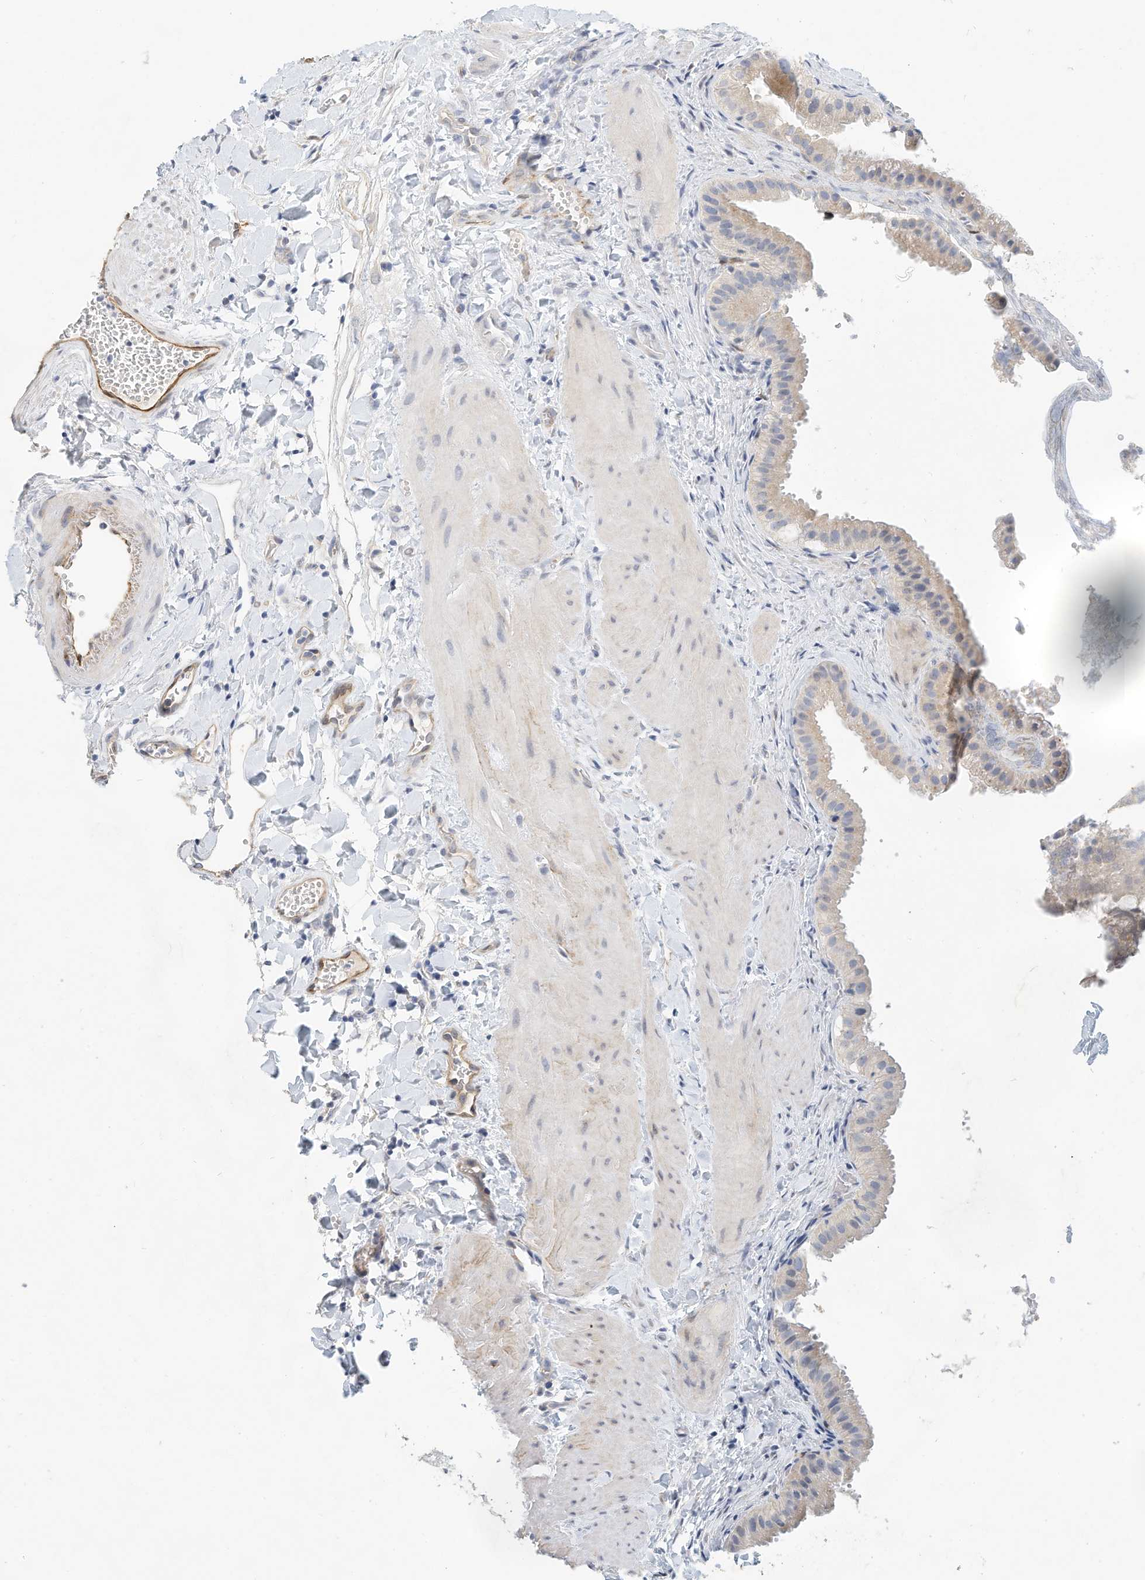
{"staining": {"intensity": "weak", "quantity": "<25%", "location": "cytoplasmic/membranous"}, "tissue": "gallbladder", "cell_type": "Glandular cells", "image_type": "normal", "snomed": [{"axis": "morphology", "description": "Normal tissue, NOS"}, {"axis": "topography", "description": "Gallbladder"}], "caption": "Human gallbladder stained for a protein using immunohistochemistry exhibits no expression in glandular cells.", "gene": "ARHGAP28", "patient": {"sex": "male", "age": 55}}